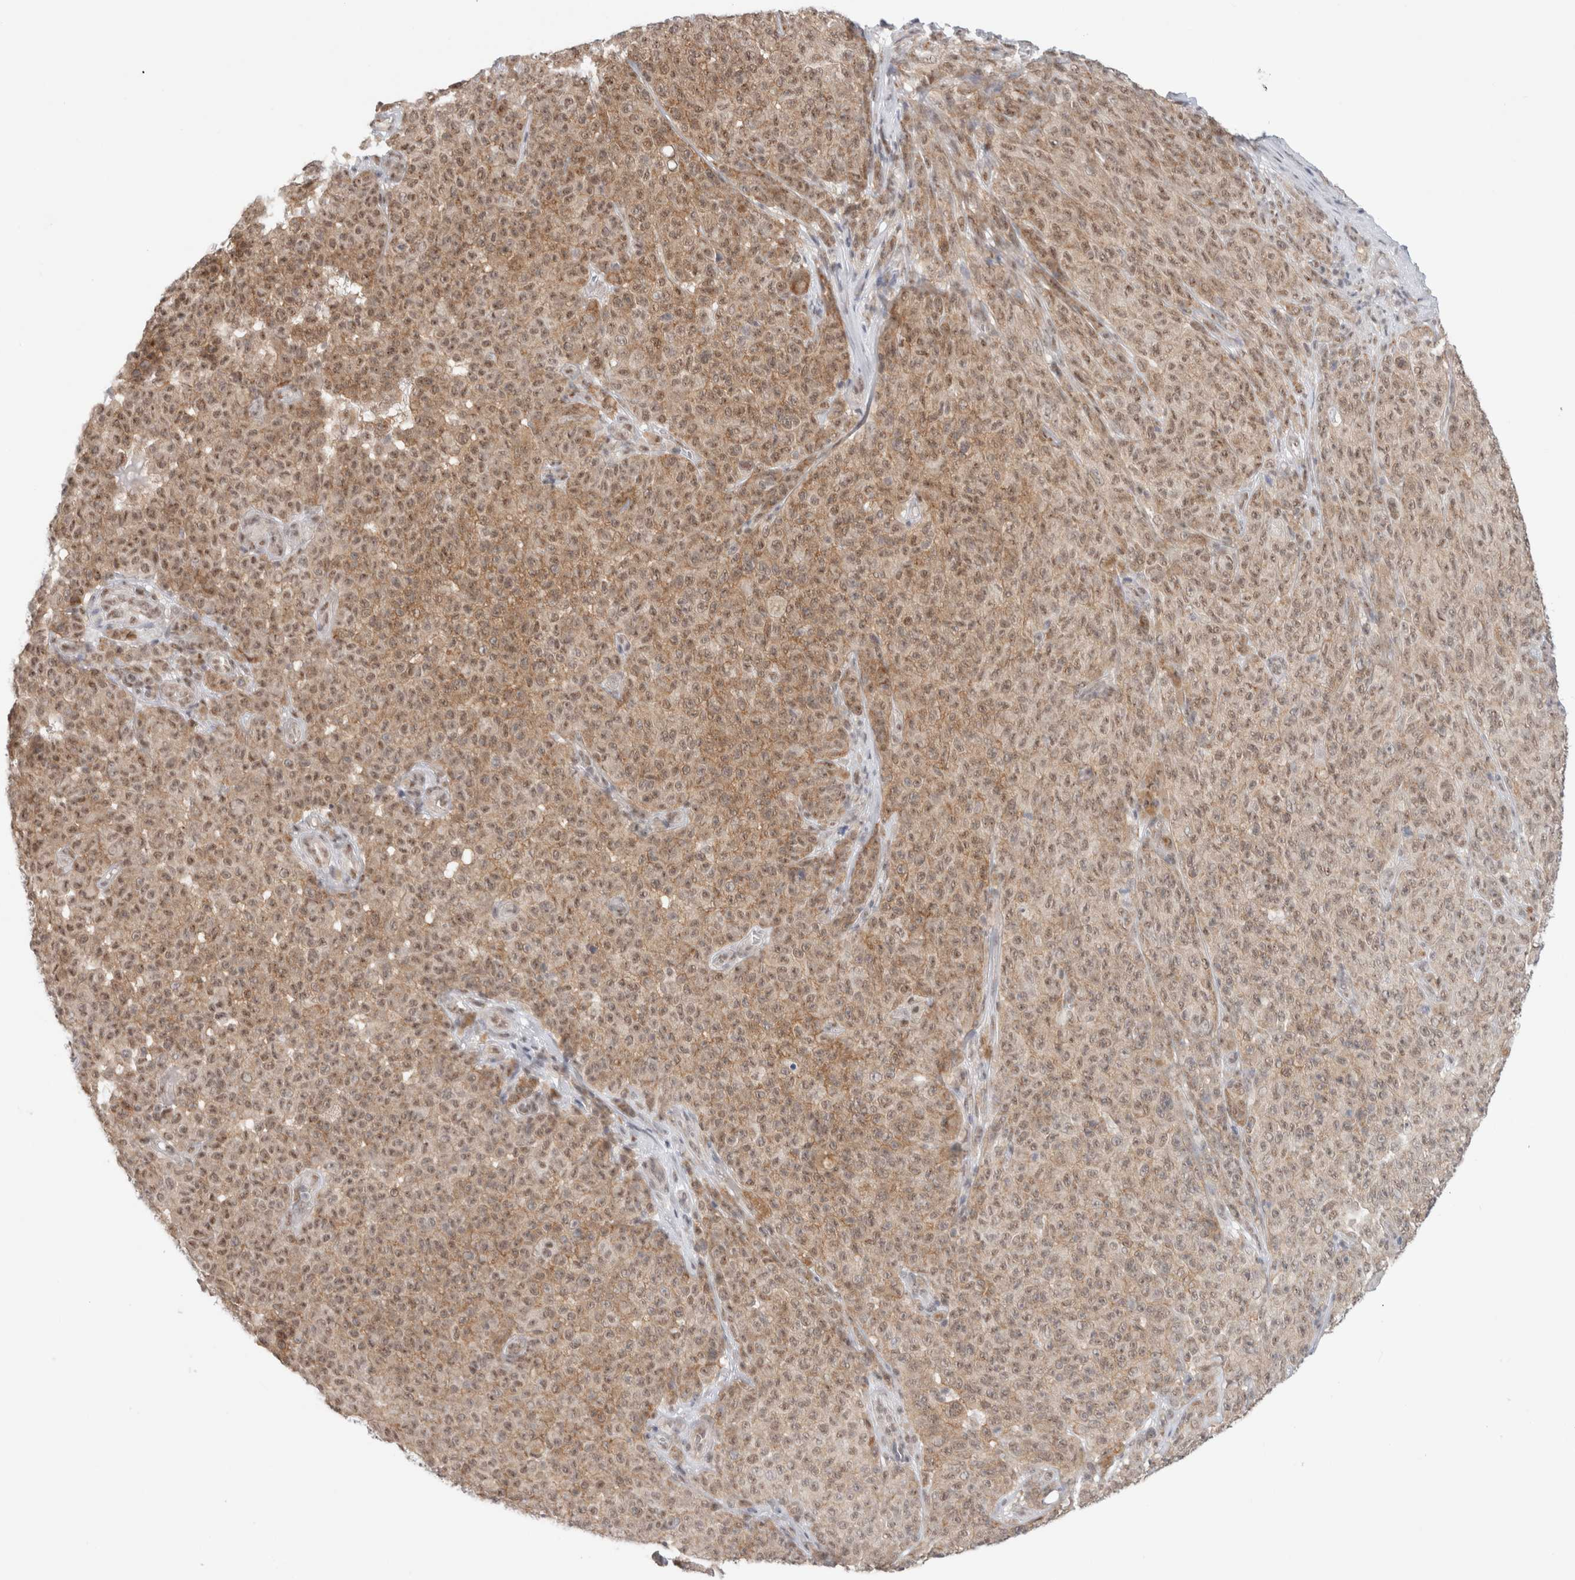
{"staining": {"intensity": "moderate", "quantity": ">75%", "location": "cytoplasmic/membranous,nuclear"}, "tissue": "melanoma", "cell_type": "Tumor cells", "image_type": "cancer", "snomed": [{"axis": "morphology", "description": "Malignant melanoma, NOS"}, {"axis": "topography", "description": "Skin"}], "caption": "Malignant melanoma stained with immunohistochemistry reveals moderate cytoplasmic/membranous and nuclear staining in approximately >75% of tumor cells. (DAB (3,3'-diaminobenzidine) IHC, brown staining for protein, blue staining for nuclei).", "gene": "TRMT12", "patient": {"sex": "female", "age": 82}}